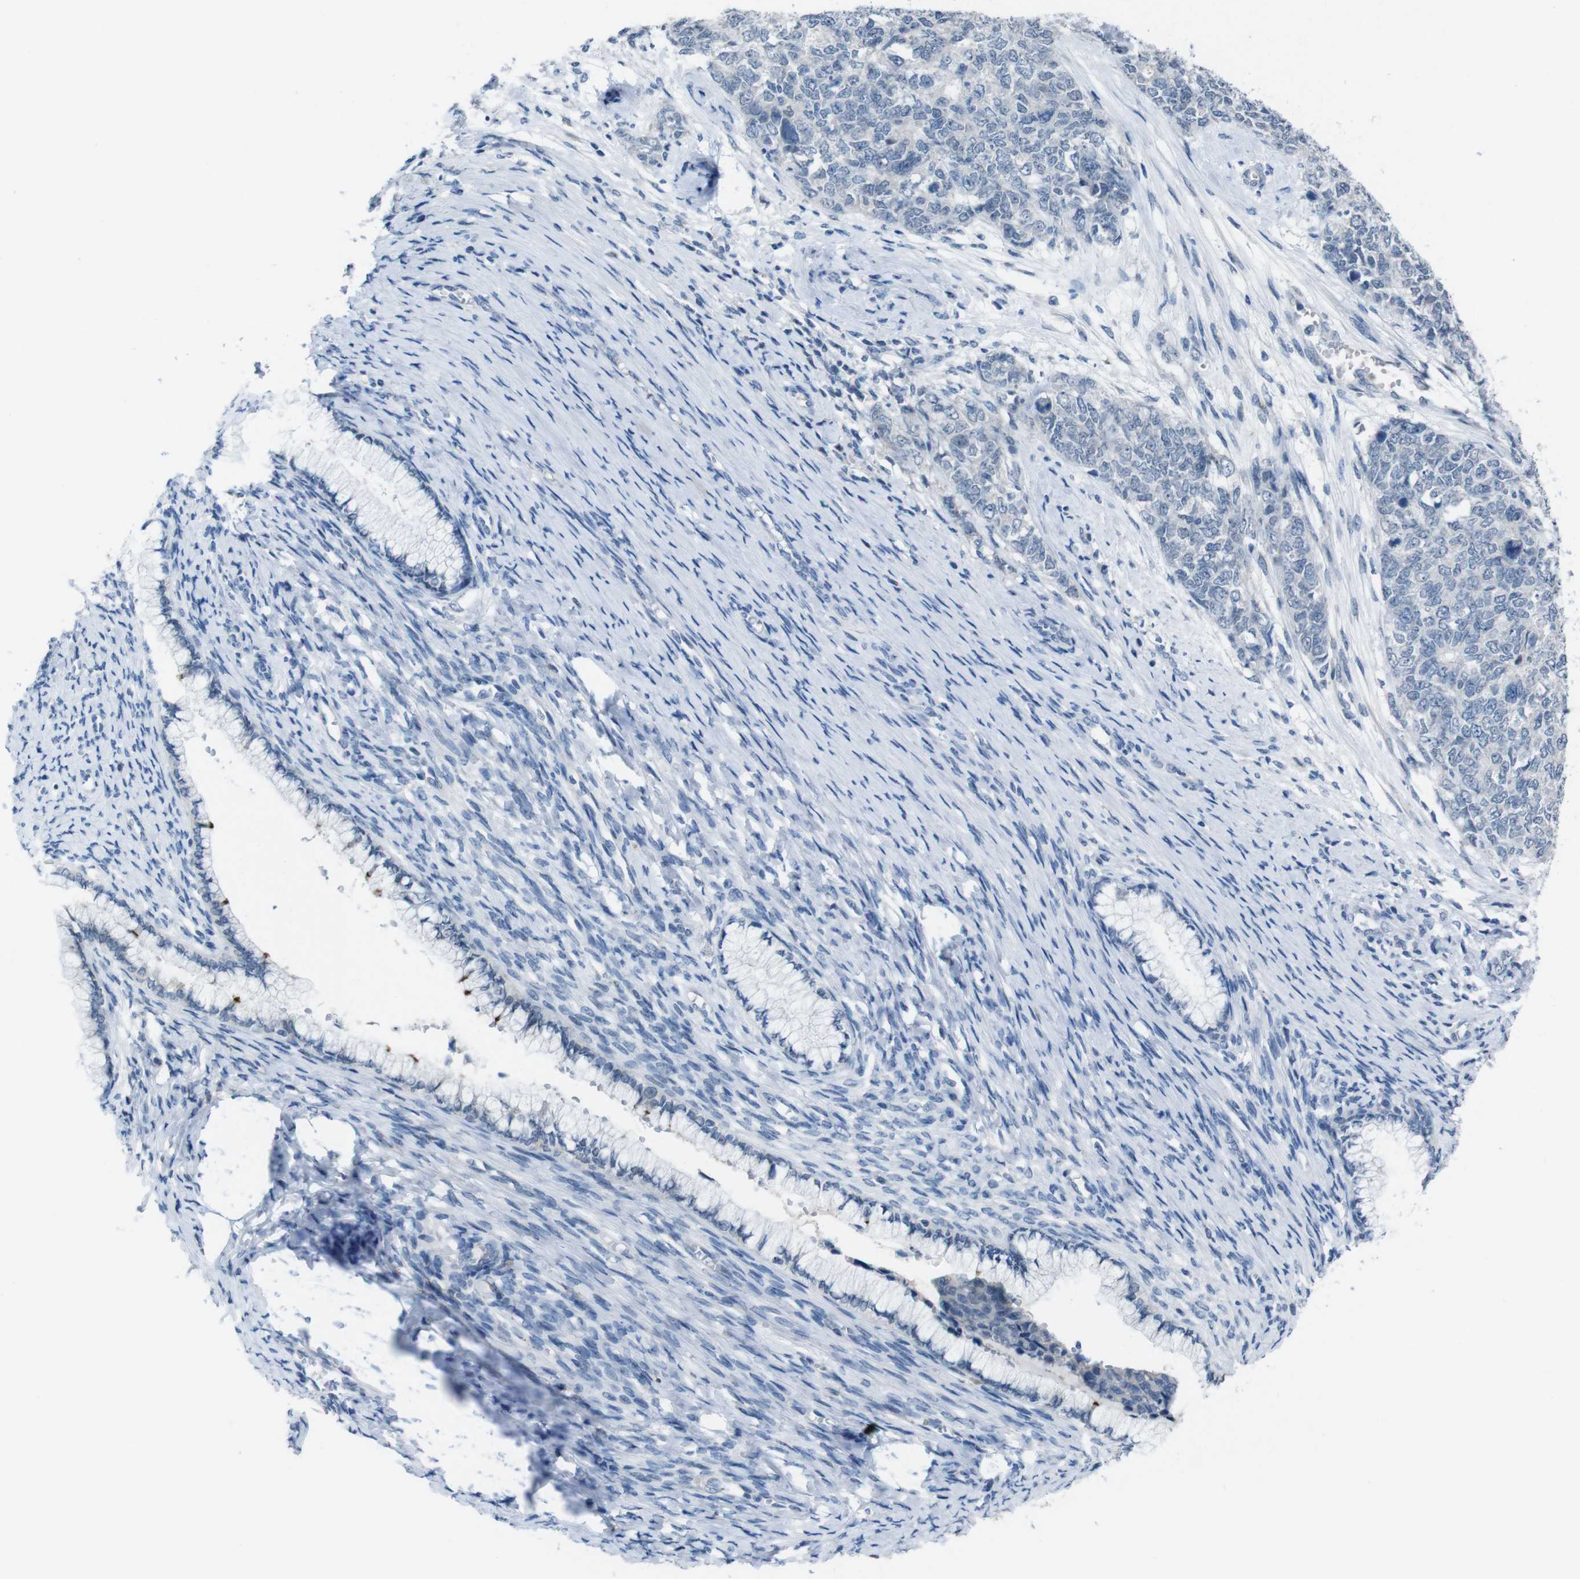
{"staining": {"intensity": "negative", "quantity": "none", "location": "none"}, "tissue": "cervical cancer", "cell_type": "Tumor cells", "image_type": "cancer", "snomed": [{"axis": "morphology", "description": "Squamous cell carcinoma, NOS"}, {"axis": "topography", "description": "Cervix"}], "caption": "This is an immunohistochemistry (IHC) micrograph of human cervical squamous cell carcinoma. There is no expression in tumor cells.", "gene": "CDHR2", "patient": {"sex": "female", "age": 63}}